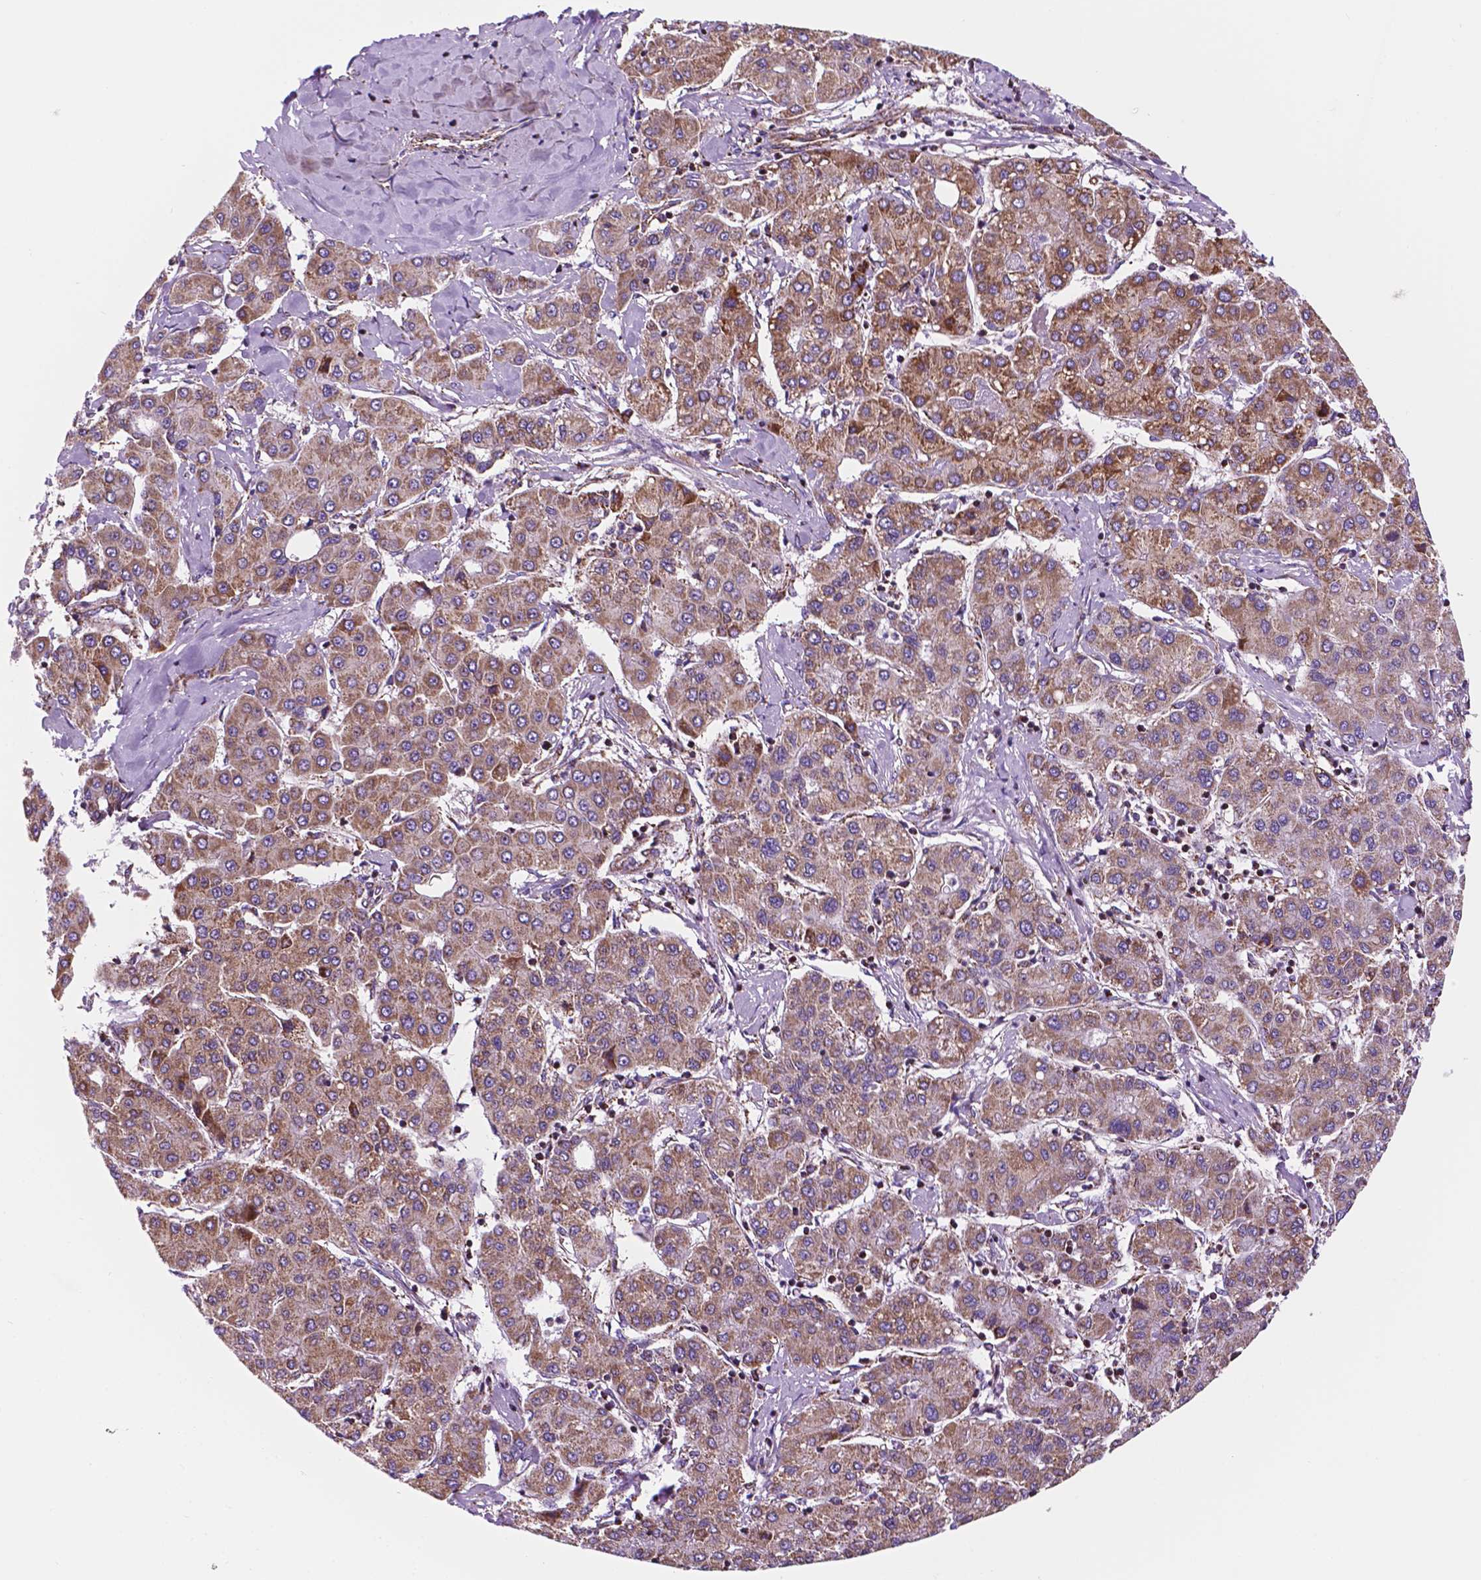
{"staining": {"intensity": "moderate", "quantity": ">75%", "location": "cytoplasmic/membranous"}, "tissue": "liver cancer", "cell_type": "Tumor cells", "image_type": "cancer", "snomed": [{"axis": "morphology", "description": "Carcinoma, Hepatocellular, NOS"}, {"axis": "topography", "description": "Liver"}], "caption": "High-power microscopy captured an immunohistochemistry (IHC) micrograph of liver hepatocellular carcinoma, revealing moderate cytoplasmic/membranous positivity in approximately >75% of tumor cells. The protein of interest is stained brown, and the nuclei are stained in blue (DAB IHC with brightfield microscopy, high magnification).", "gene": "GEMIN4", "patient": {"sex": "male", "age": 65}}